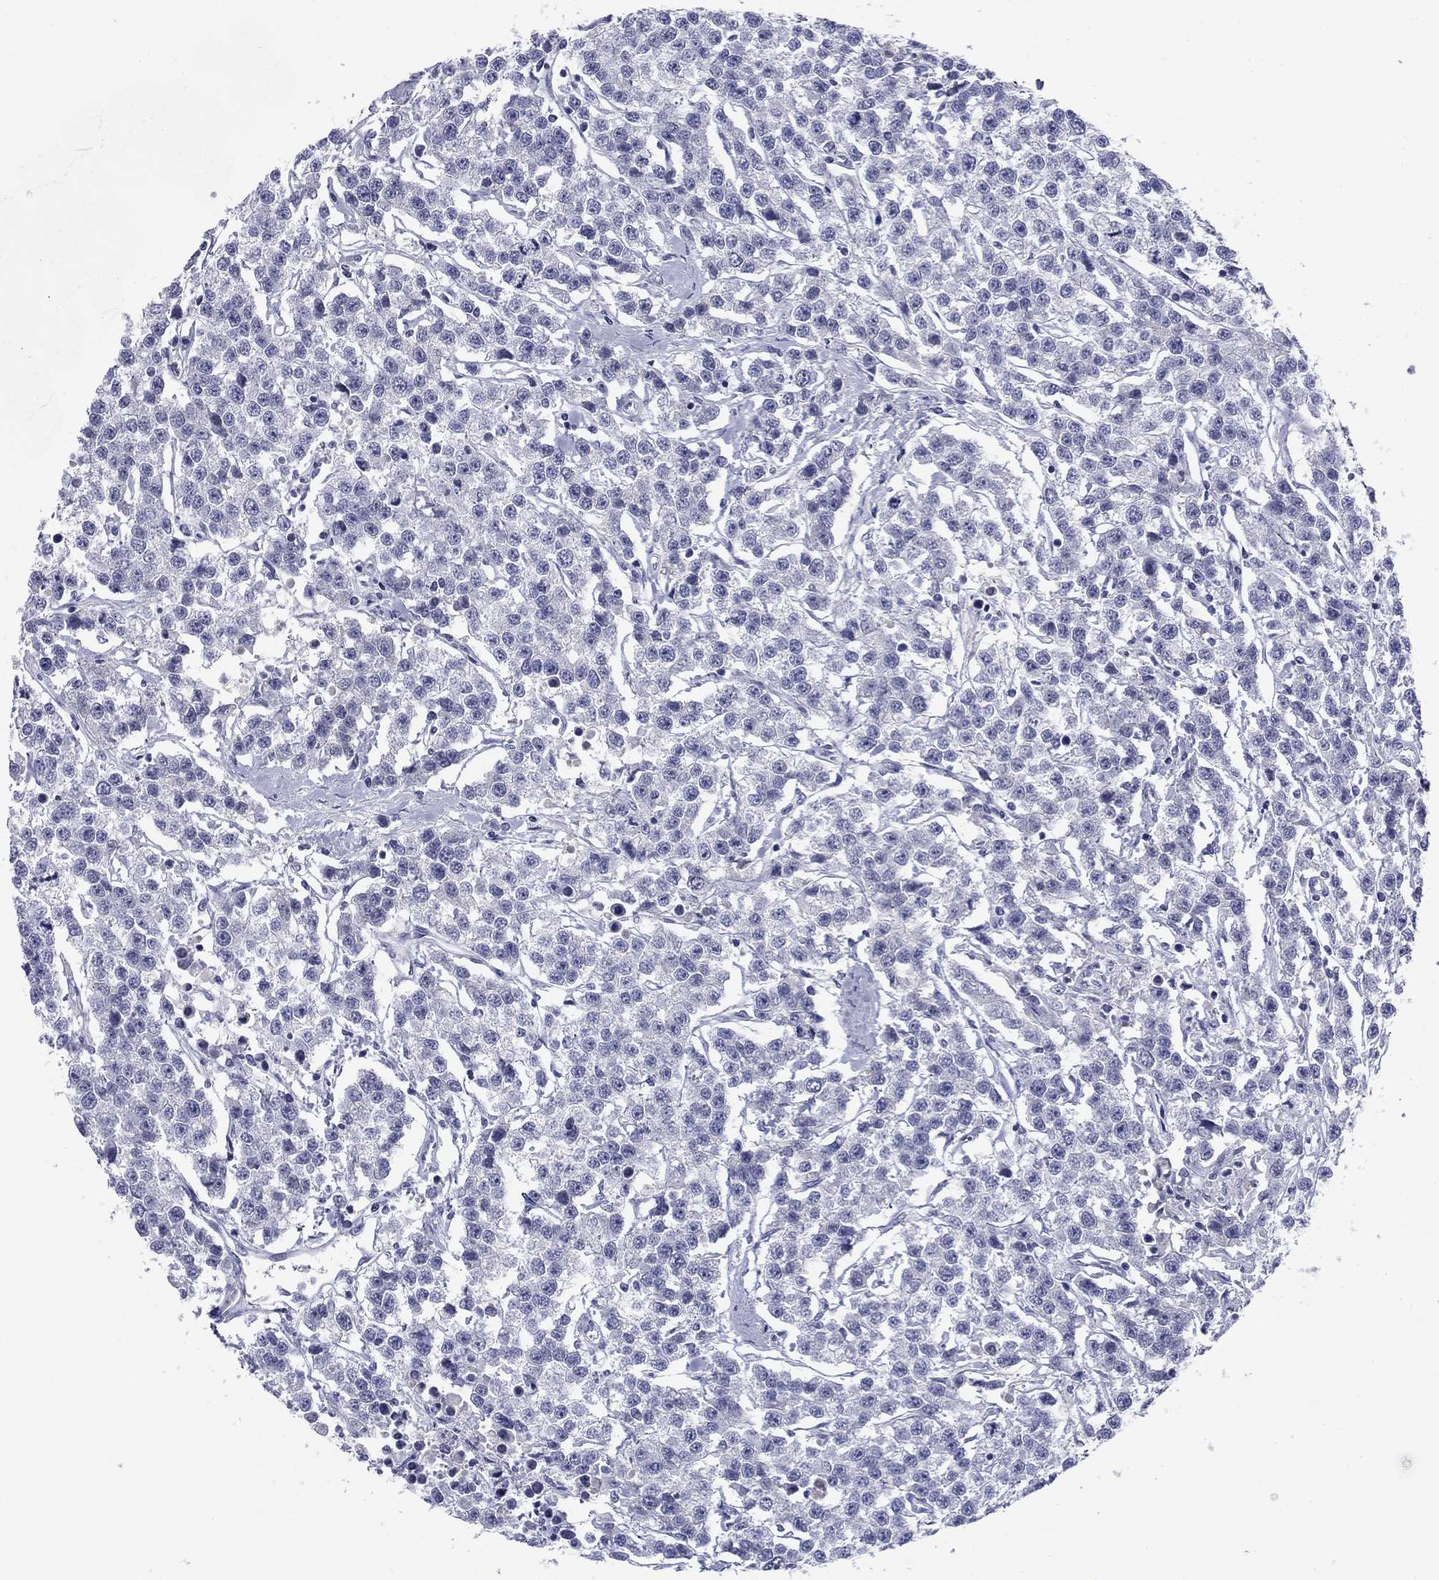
{"staining": {"intensity": "negative", "quantity": "none", "location": "none"}, "tissue": "testis cancer", "cell_type": "Tumor cells", "image_type": "cancer", "snomed": [{"axis": "morphology", "description": "Seminoma, NOS"}, {"axis": "topography", "description": "Testis"}], "caption": "An image of testis seminoma stained for a protein exhibits no brown staining in tumor cells. Nuclei are stained in blue.", "gene": "ABCC2", "patient": {"sex": "male", "age": 59}}